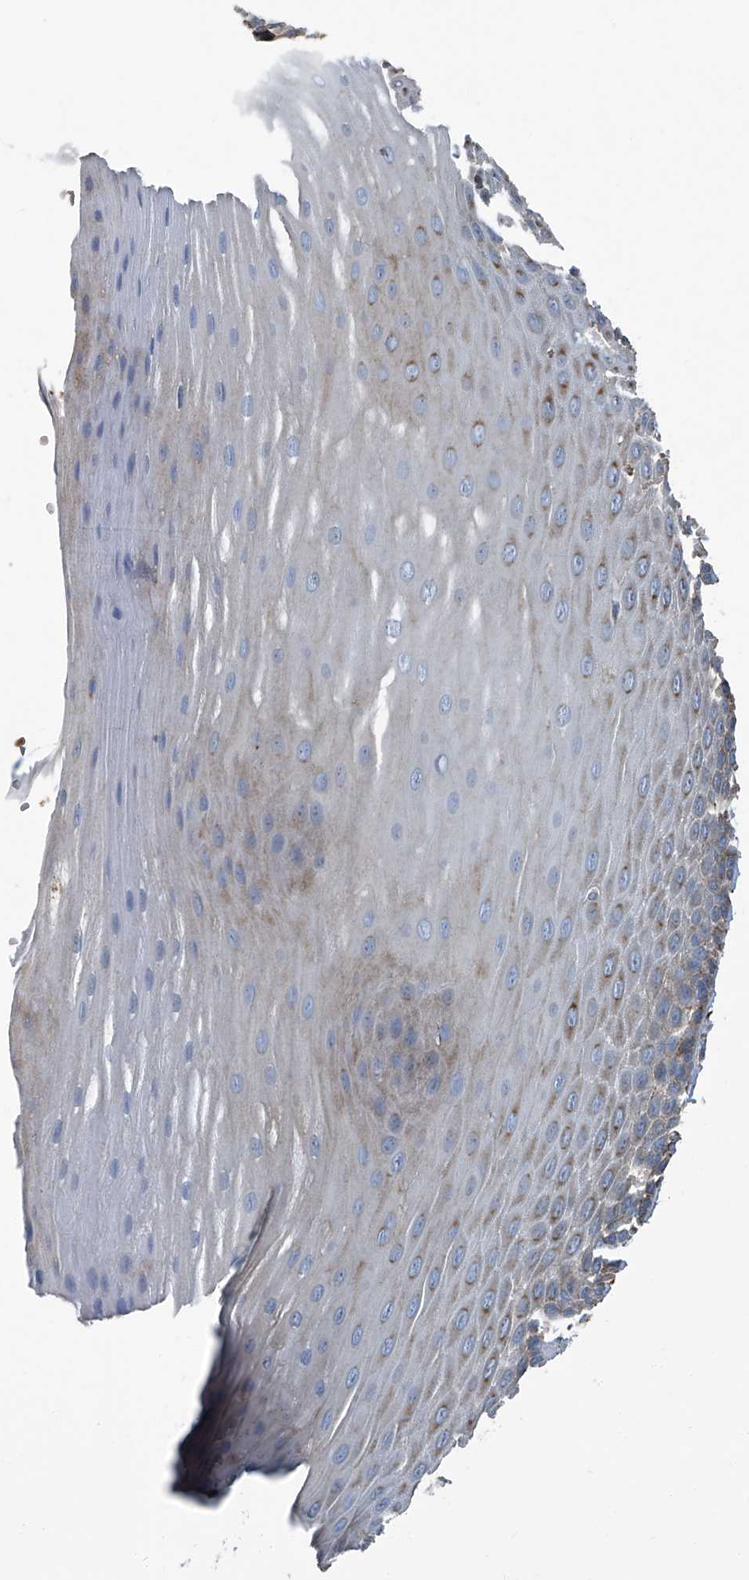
{"staining": {"intensity": "moderate", "quantity": "25%-75%", "location": "cytoplasmic/membranous"}, "tissue": "esophagus", "cell_type": "Squamous epithelial cells", "image_type": "normal", "snomed": [{"axis": "morphology", "description": "Normal tissue, NOS"}, {"axis": "topography", "description": "Esophagus"}], "caption": "Moderate cytoplasmic/membranous expression is seen in about 25%-75% of squamous epithelial cells in unremarkable esophagus. (Brightfield microscopy of DAB IHC at high magnification).", "gene": "SEPTIN7", "patient": {"sex": "male", "age": 62}}